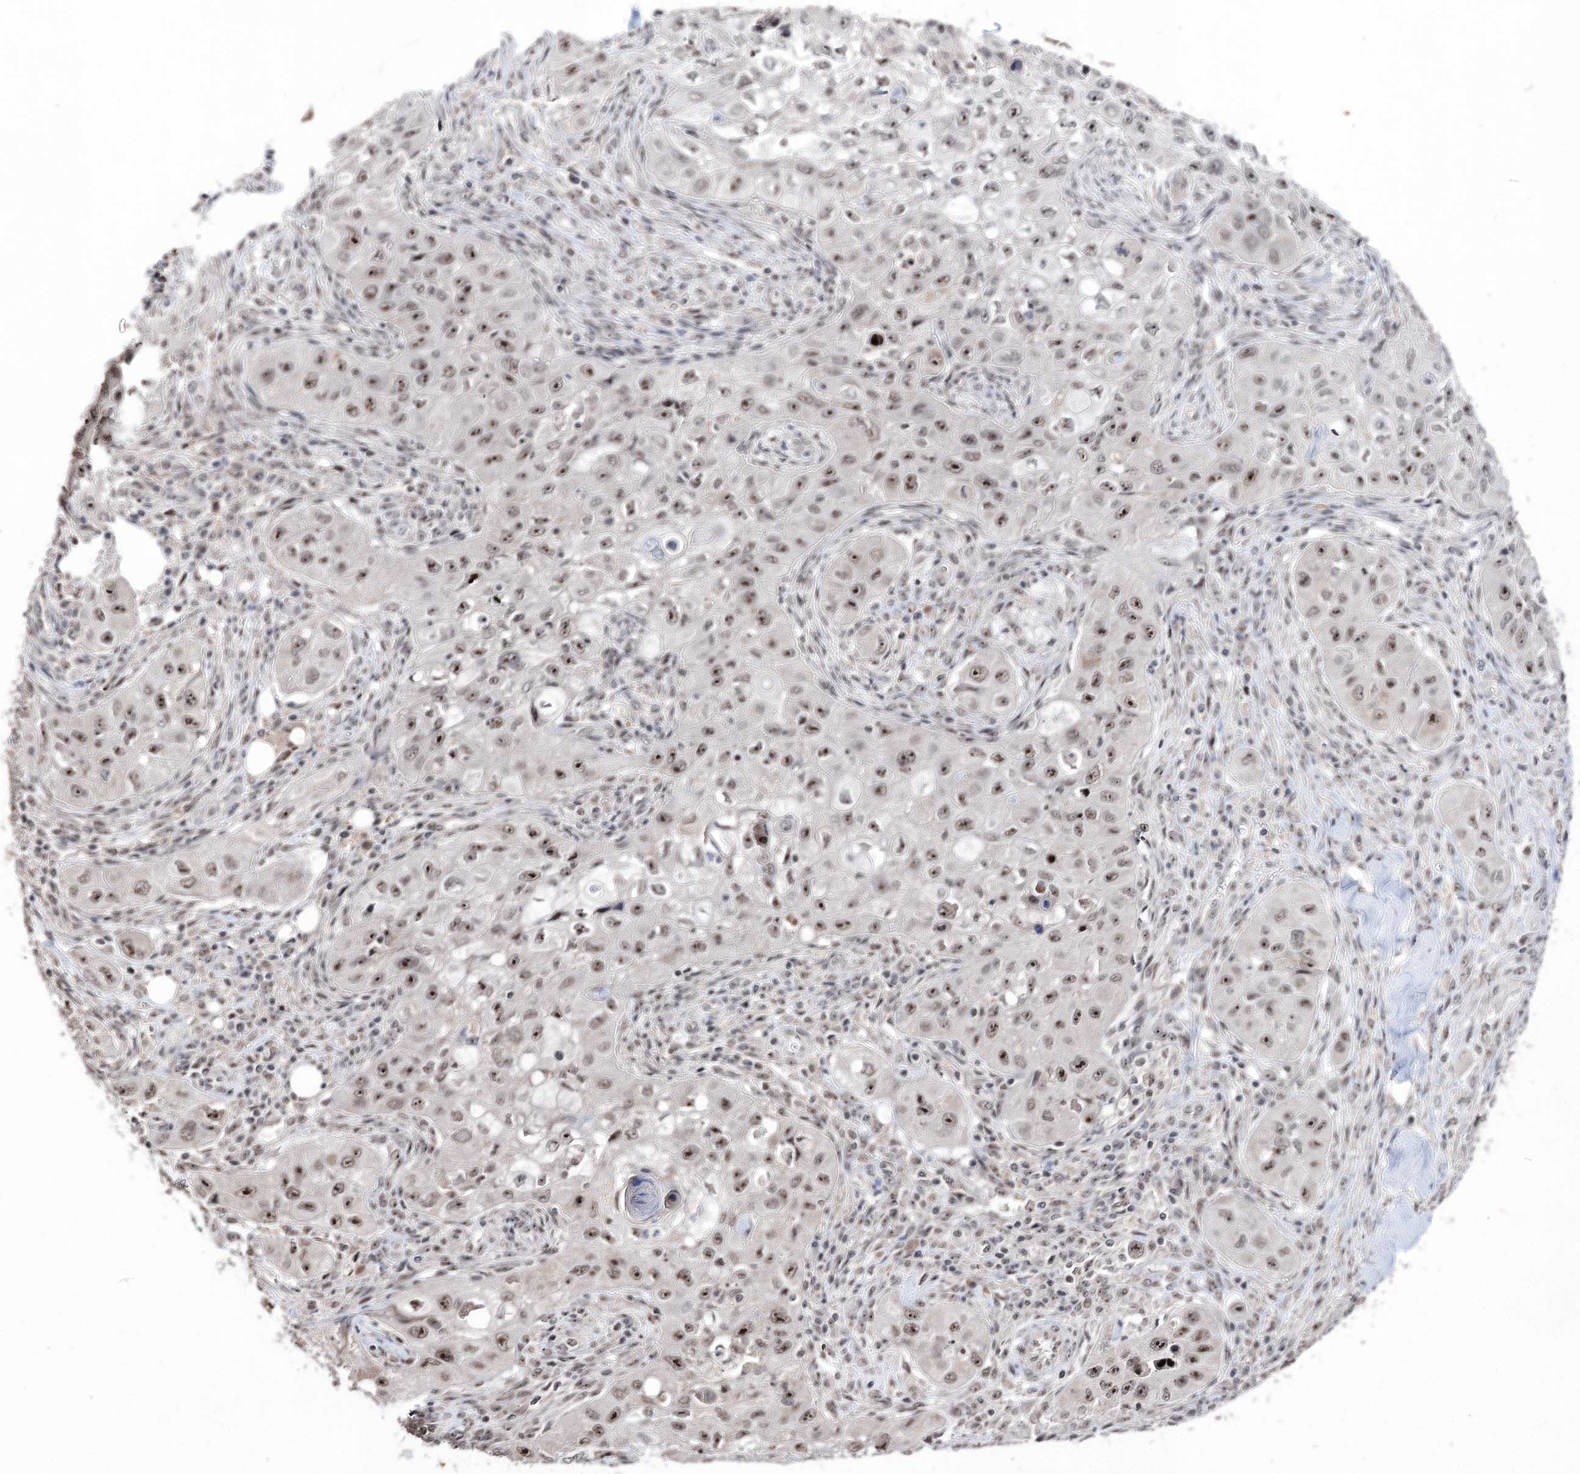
{"staining": {"intensity": "moderate", "quantity": ">75%", "location": "nuclear"}, "tissue": "skin cancer", "cell_type": "Tumor cells", "image_type": "cancer", "snomed": [{"axis": "morphology", "description": "Squamous cell carcinoma, NOS"}, {"axis": "topography", "description": "Skin"}, {"axis": "topography", "description": "Subcutis"}], "caption": "Immunohistochemical staining of human skin cancer displays medium levels of moderate nuclear staining in approximately >75% of tumor cells.", "gene": "VGLL4", "patient": {"sex": "male", "age": 73}}